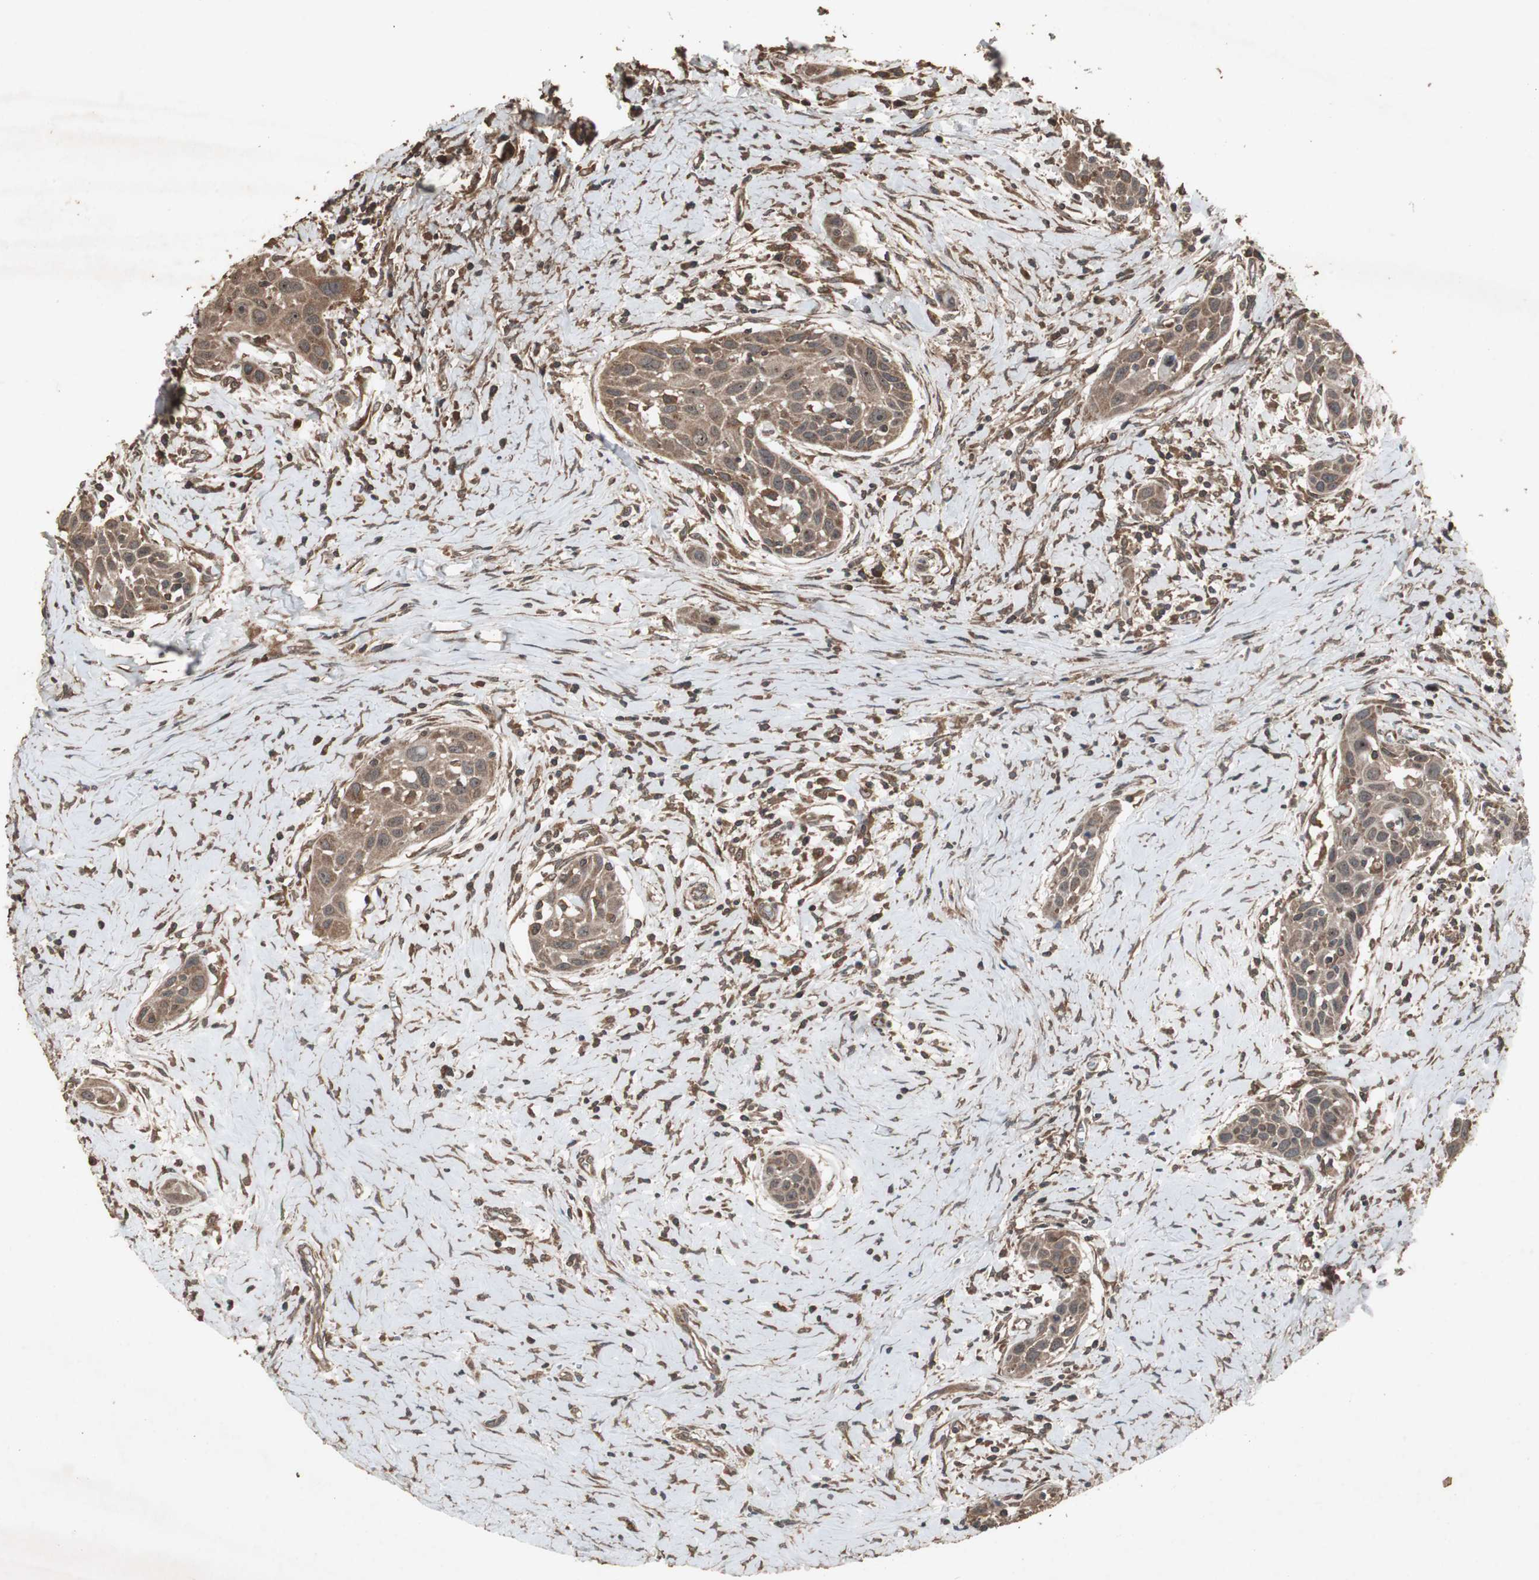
{"staining": {"intensity": "moderate", "quantity": ">75%", "location": "cytoplasmic/membranous"}, "tissue": "head and neck cancer", "cell_type": "Tumor cells", "image_type": "cancer", "snomed": [{"axis": "morphology", "description": "Squamous cell carcinoma, NOS"}, {"axis": "topography", "description": "Oral tissue"}, {"axis": "topography", "description": "Head-Neck"}], "caption": "Protein analysis of squamous cell carcinoma (head and neck) tissue shows moderate cytoplasmic/membranous staining in about >75% of tumor cells.", "gene": "LAMTOR5", "patient": {"sex": "female", "age": 50}}